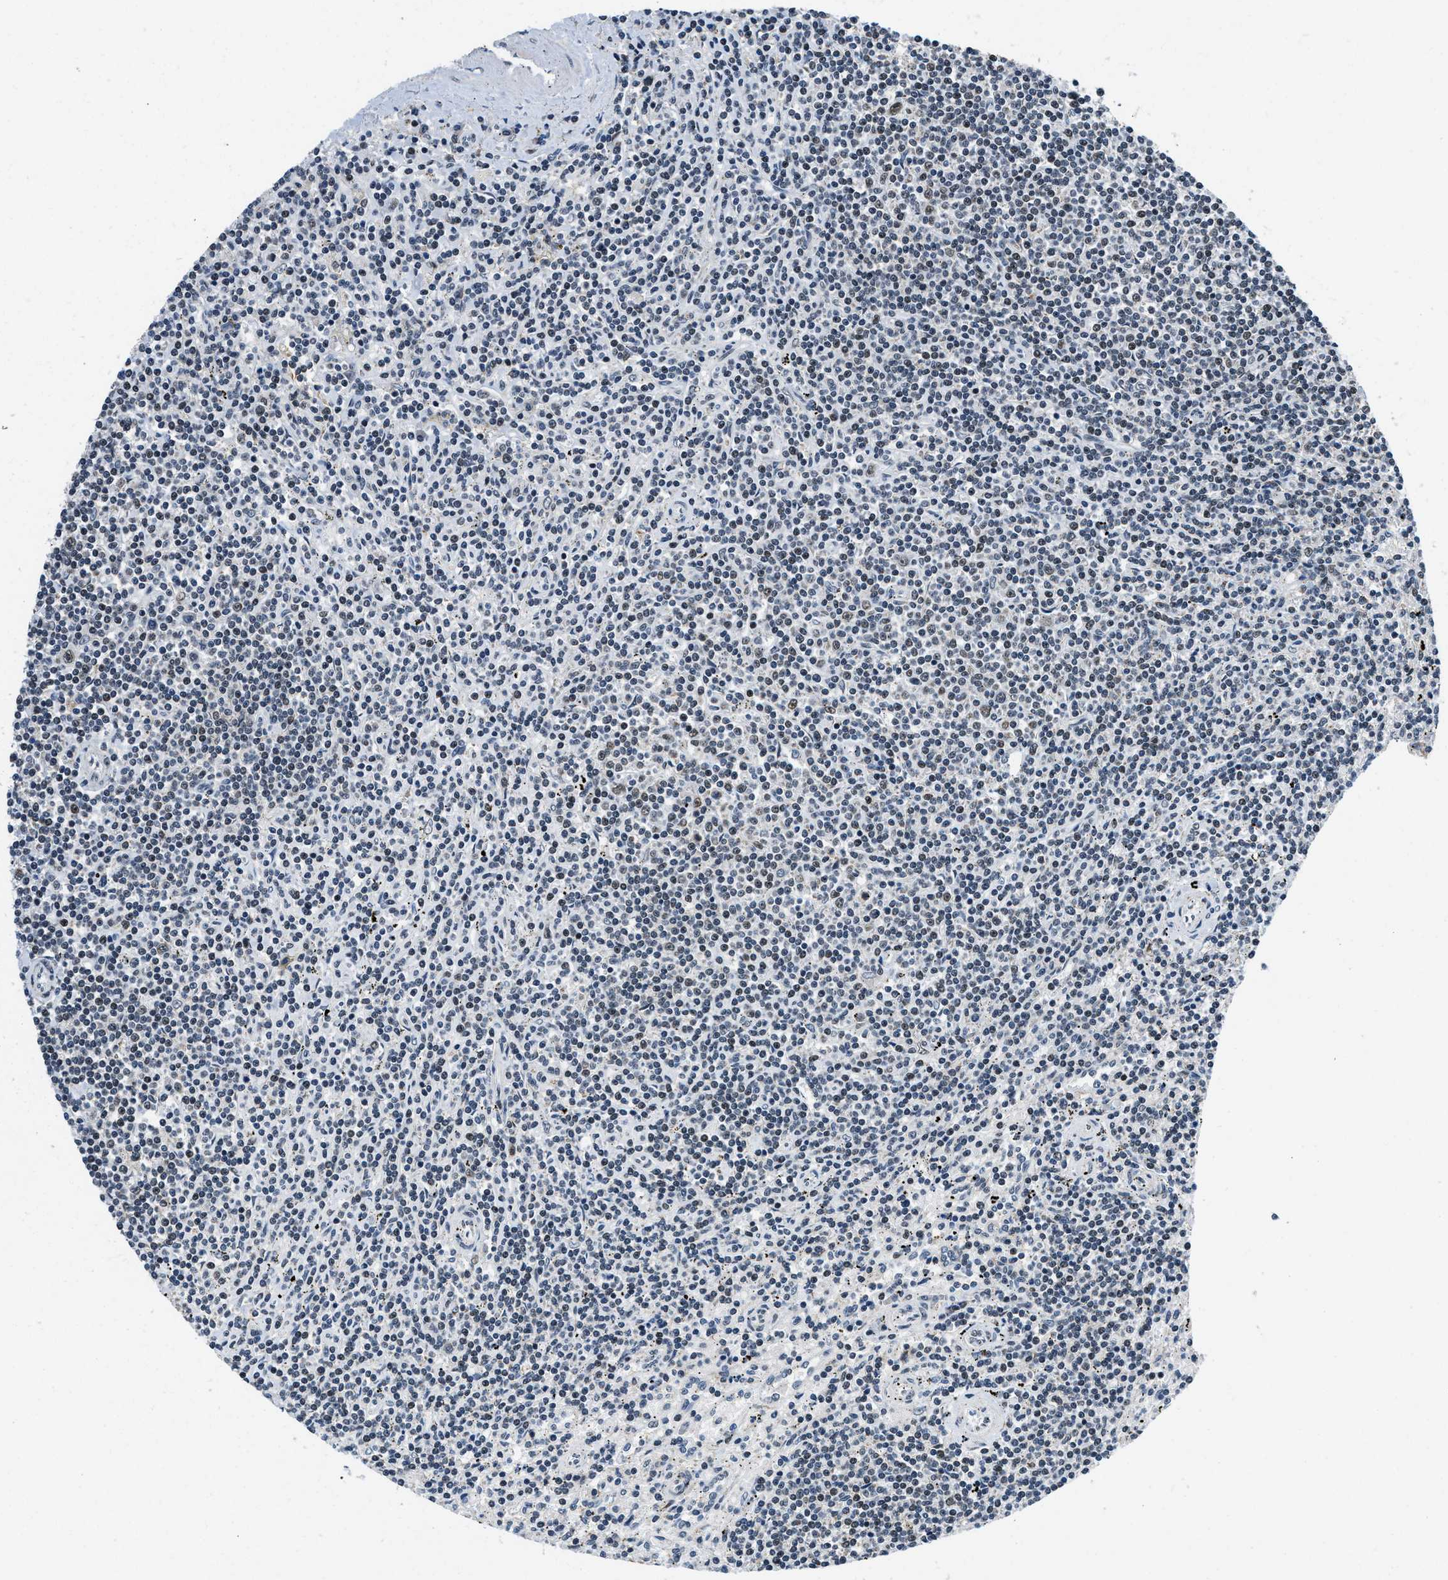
{"staining": {"intensity": "negative", "quantity": "none", "location": "none"}, "tissue": "lymphoma", "cell_type": "Tumor cells", "image_type": "cancer", "snomed": [{"axis": "morphology", "description": "Malignant lymphoma, non-Hodgkin's type, Low grade"}, {"axis": "topography", "description": "Spleen"}], "caption": "An image of lymphoma stained for a protein shows no brown staining in tumor cells.", "gene": "KDM3B", "patient": {"sex": "male", "age": 76}}